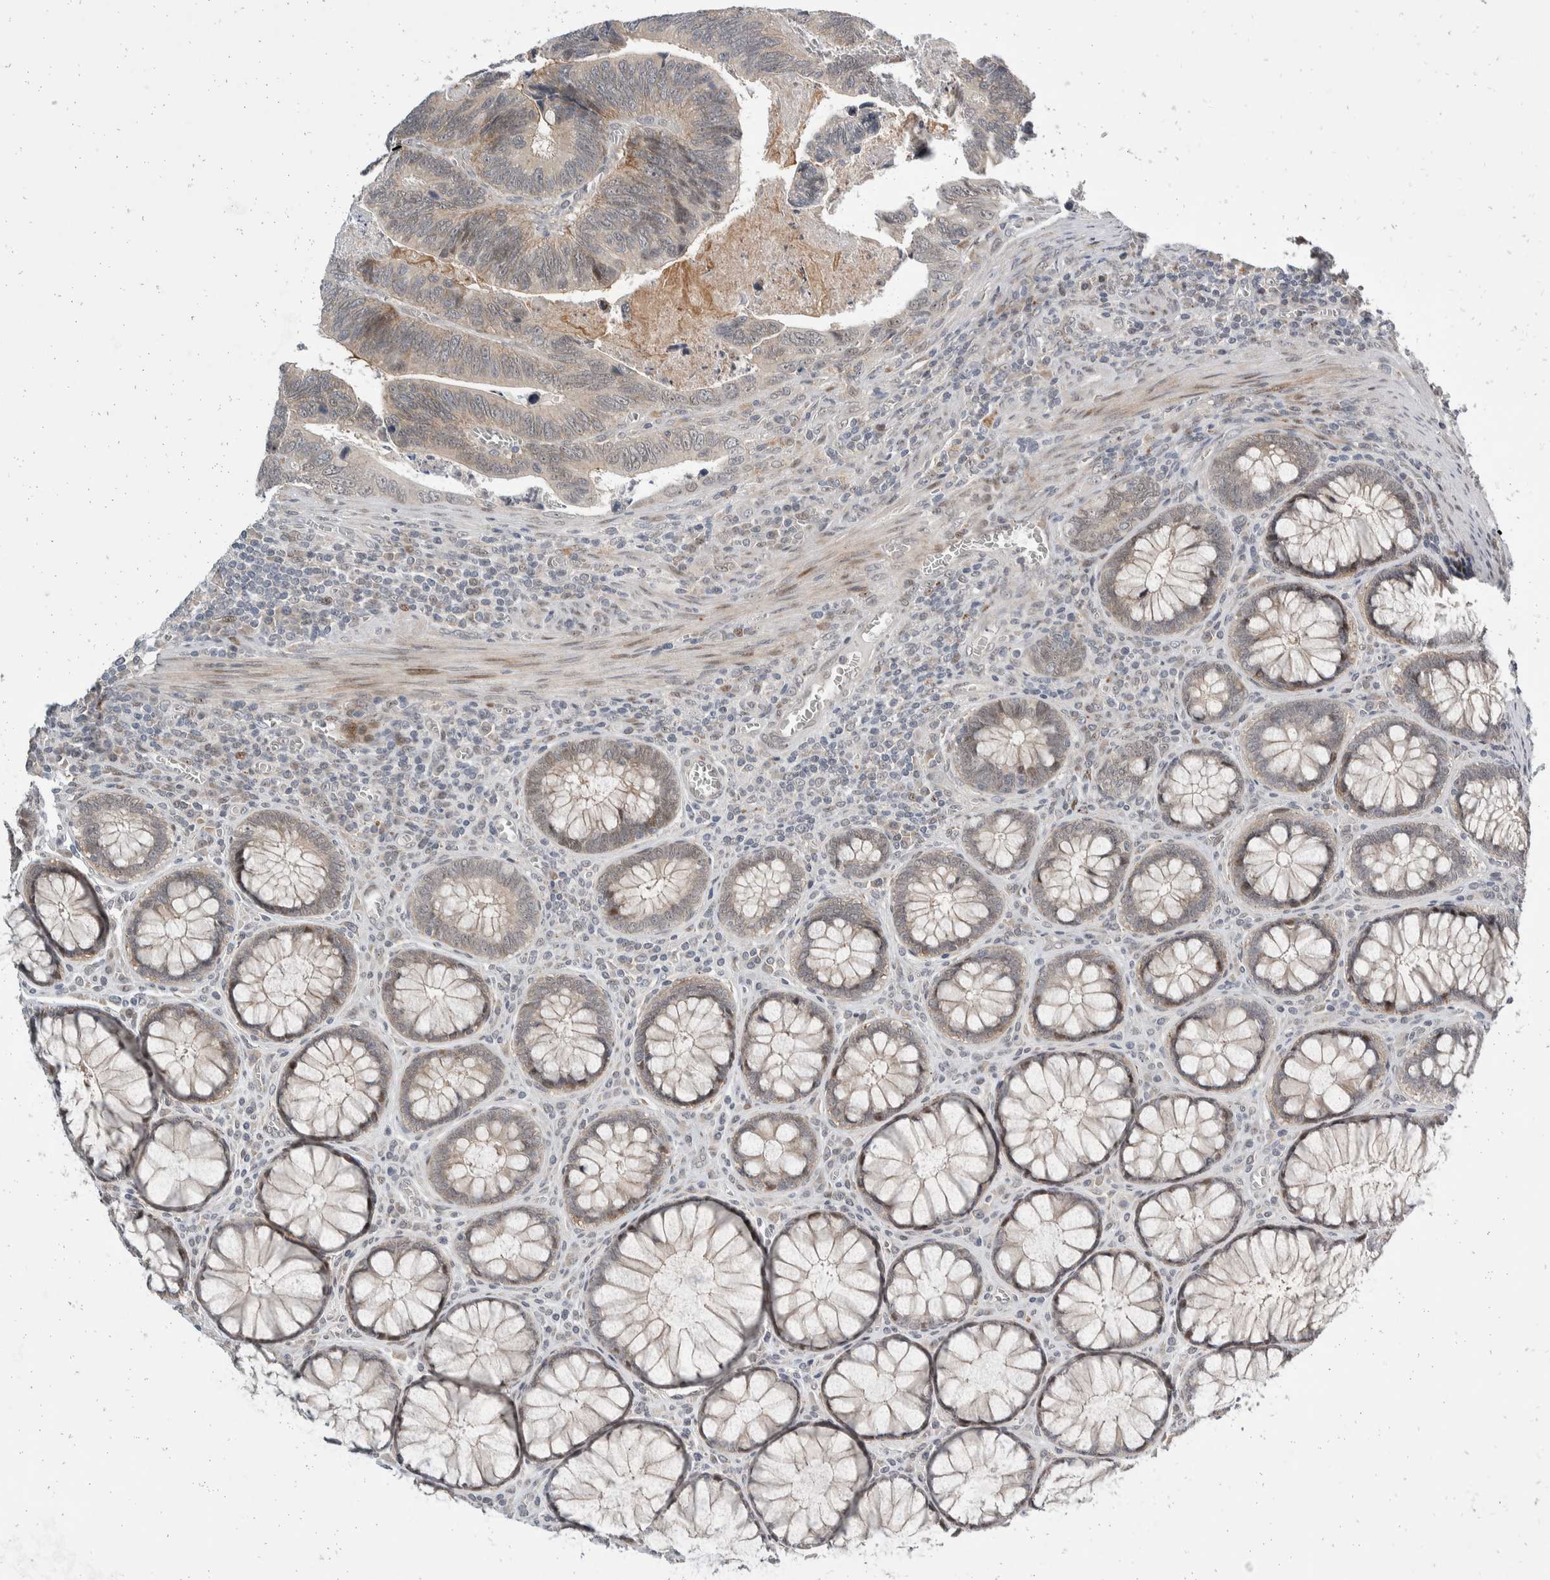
{"staining": {"intensity": "weak", "quantity": "<25%", "location": "cytoplasmic/membranous,nuclear"}, "tissue": "colorectal cancer", "cell_type": "Tumor cells", "image_type": "cancer", "snomed": [{"axis": "morphology", "description": "Inflammation, NOS"}, {"axis": "morphology", "description": "Adenocarcinoma, NOS"}, {"axis": "topography", "description": "Colon"}], "caption": "High magnification brightfield microscopy of colorectal adenocarcinoma stained with DAB (3,3'-diaminobenzidine) (brown) and counterstained with hematoxylin (blue): tumor cells show no significant positivity.", "gene": "ZNF703", "patient": {"sex": "male", "age": 72}}